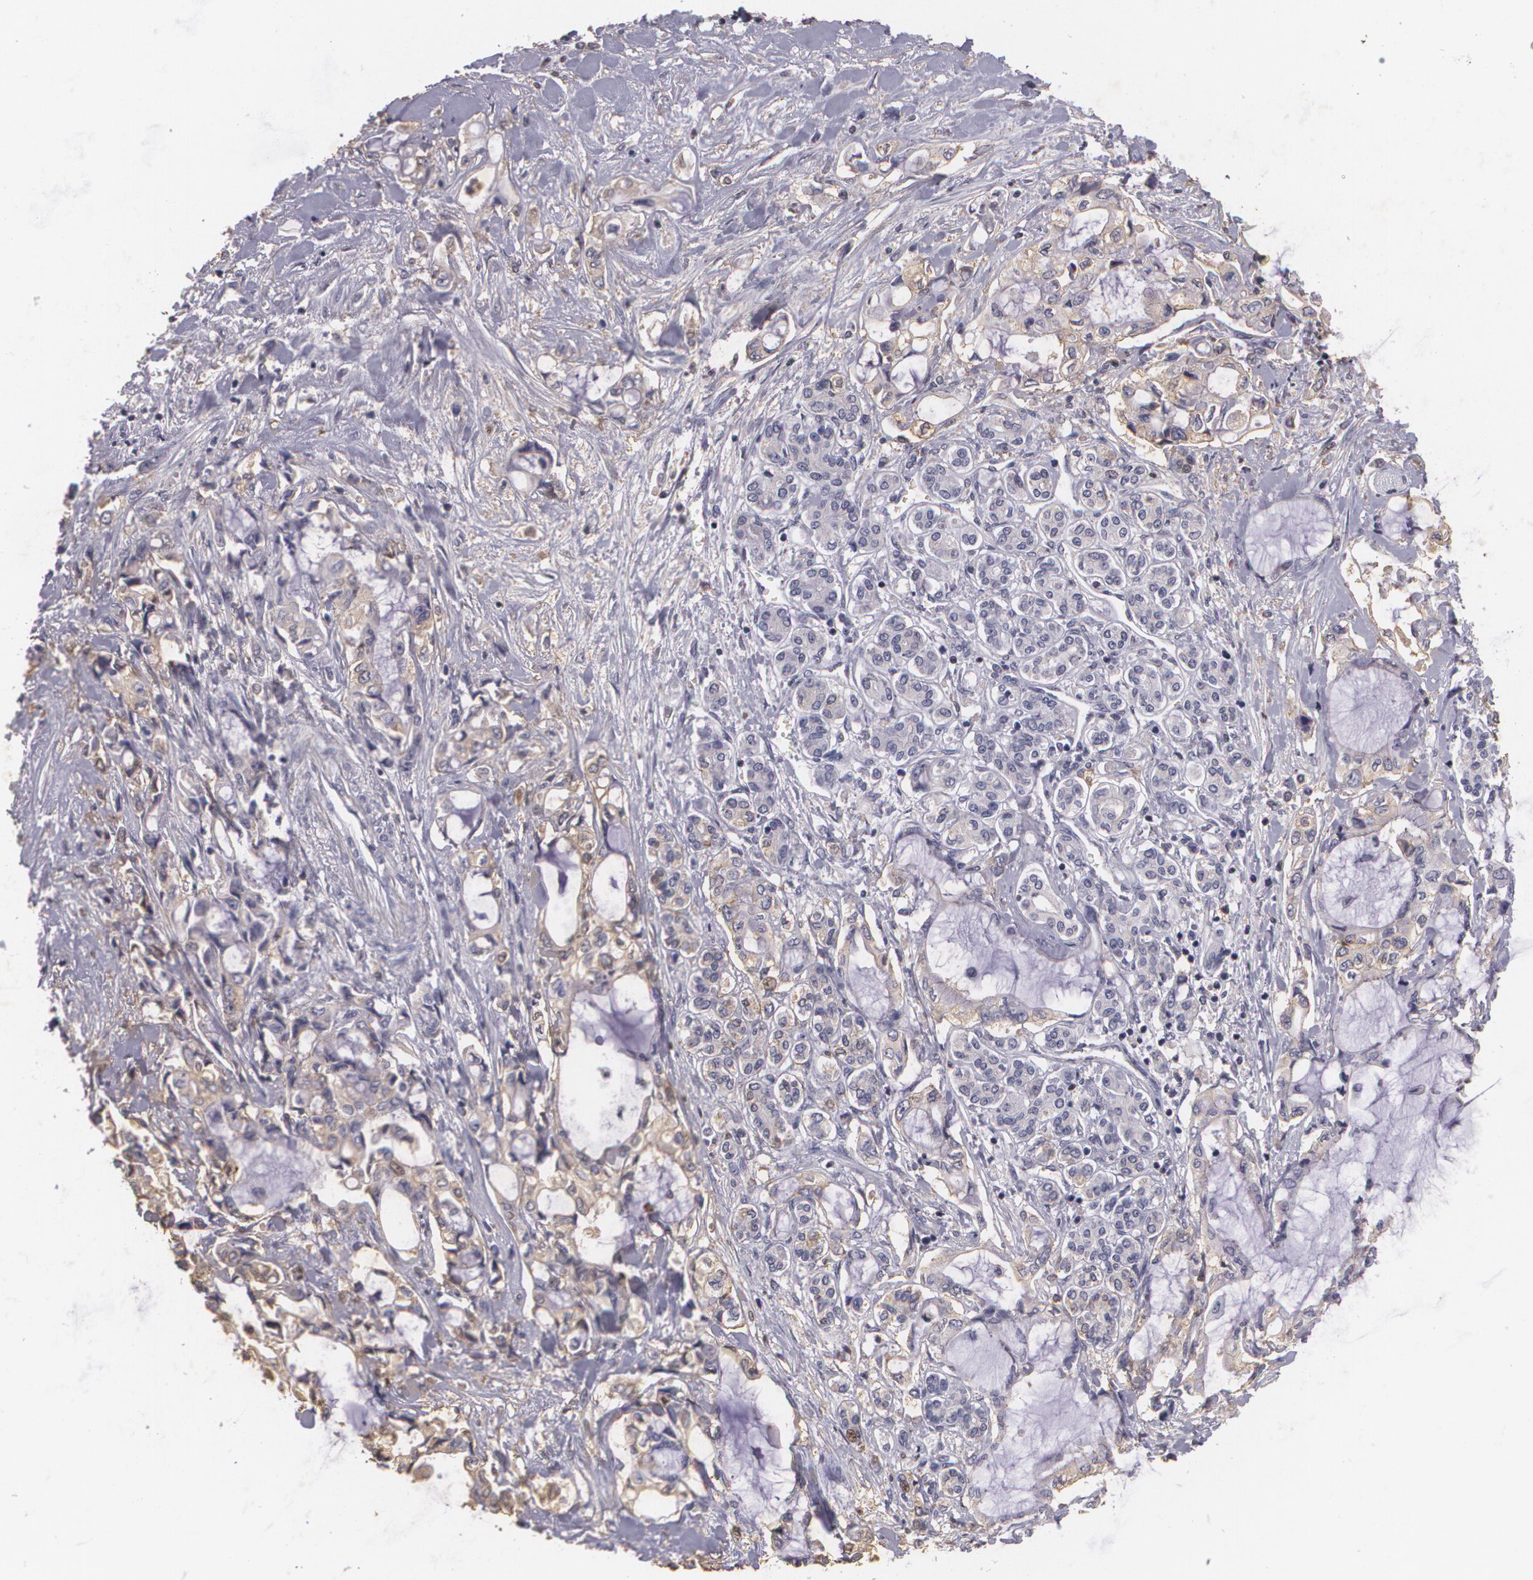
{"staining": {"intensity": "weak", "quantity": ">75%", "location": "cytoplasmic/membranous"}, "tissue": "pancreatic cancer", "cell_type": "Tumor cells", "image_type": "cancer", "snomed": [{"axis": "morphology", "description": "Adenocarcinoma, NOS"}, {"axis": "topography", "description": "Pancreas"}], "caption": "Pancreatic cancer (adenocarcinoma) stained with a brown dye demonstrates weak cytoplasmic/membranous positive positivity in approximately >75% of tumor cells.", "gene": "KCNA4", "patient": {"sex": "female", "age": 70}}